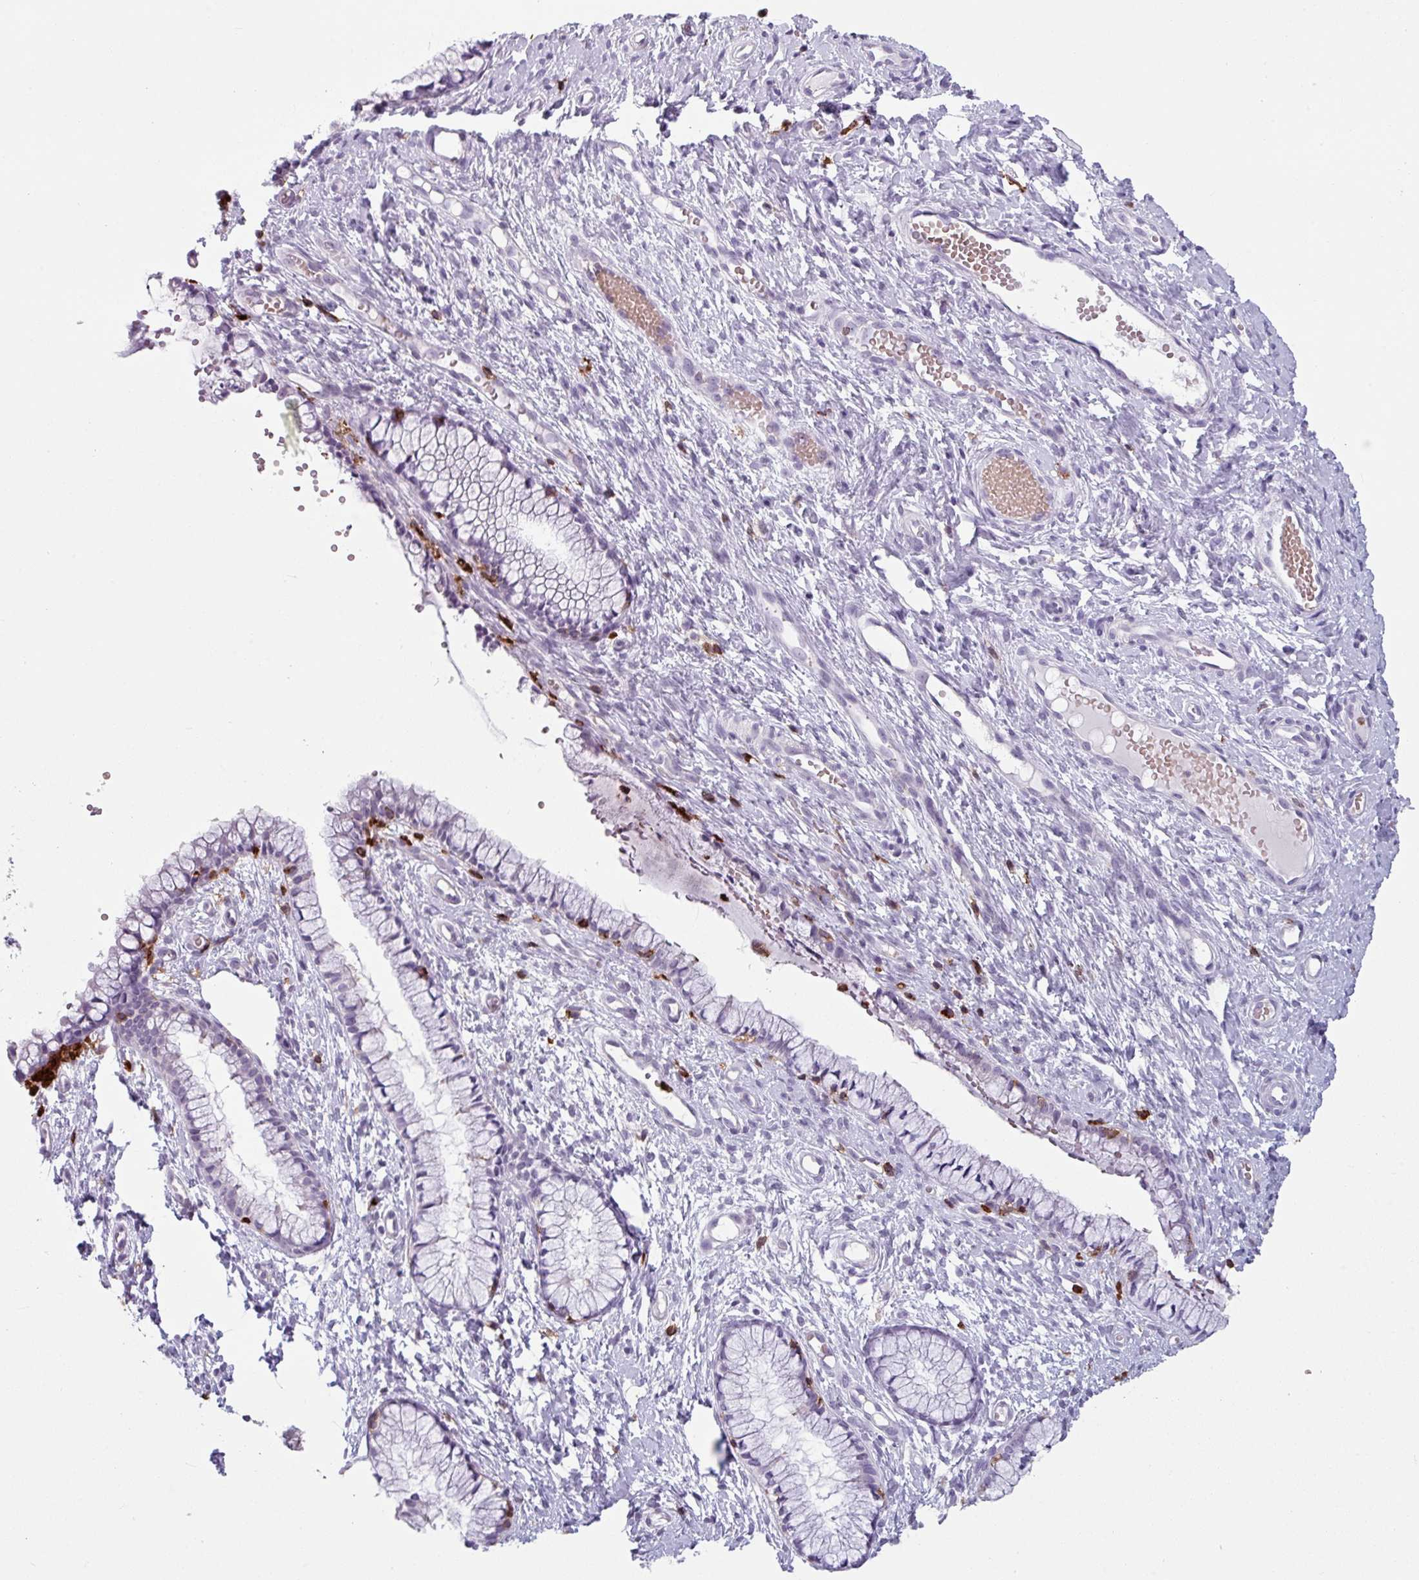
{"staining": {"intensity": "negative", "quantity": "none", "location": "none"}, "tissue": "cervix", "cell_type": "Glandular cells", "image_type": "normal", "snomed": [{"axis": "morphology", "description": "Normal tissue, NOS"}, {"axis": "topography", "description": "Cervix"}], "caption": "This histopathology image is of benign cervix stained with IHC to label a protein in brown with the nuclei are counter-stained blue. There is no staining in glandular cells.", "gene": "EXOSC5", "patient": {"sex": "female", "age": 36}}